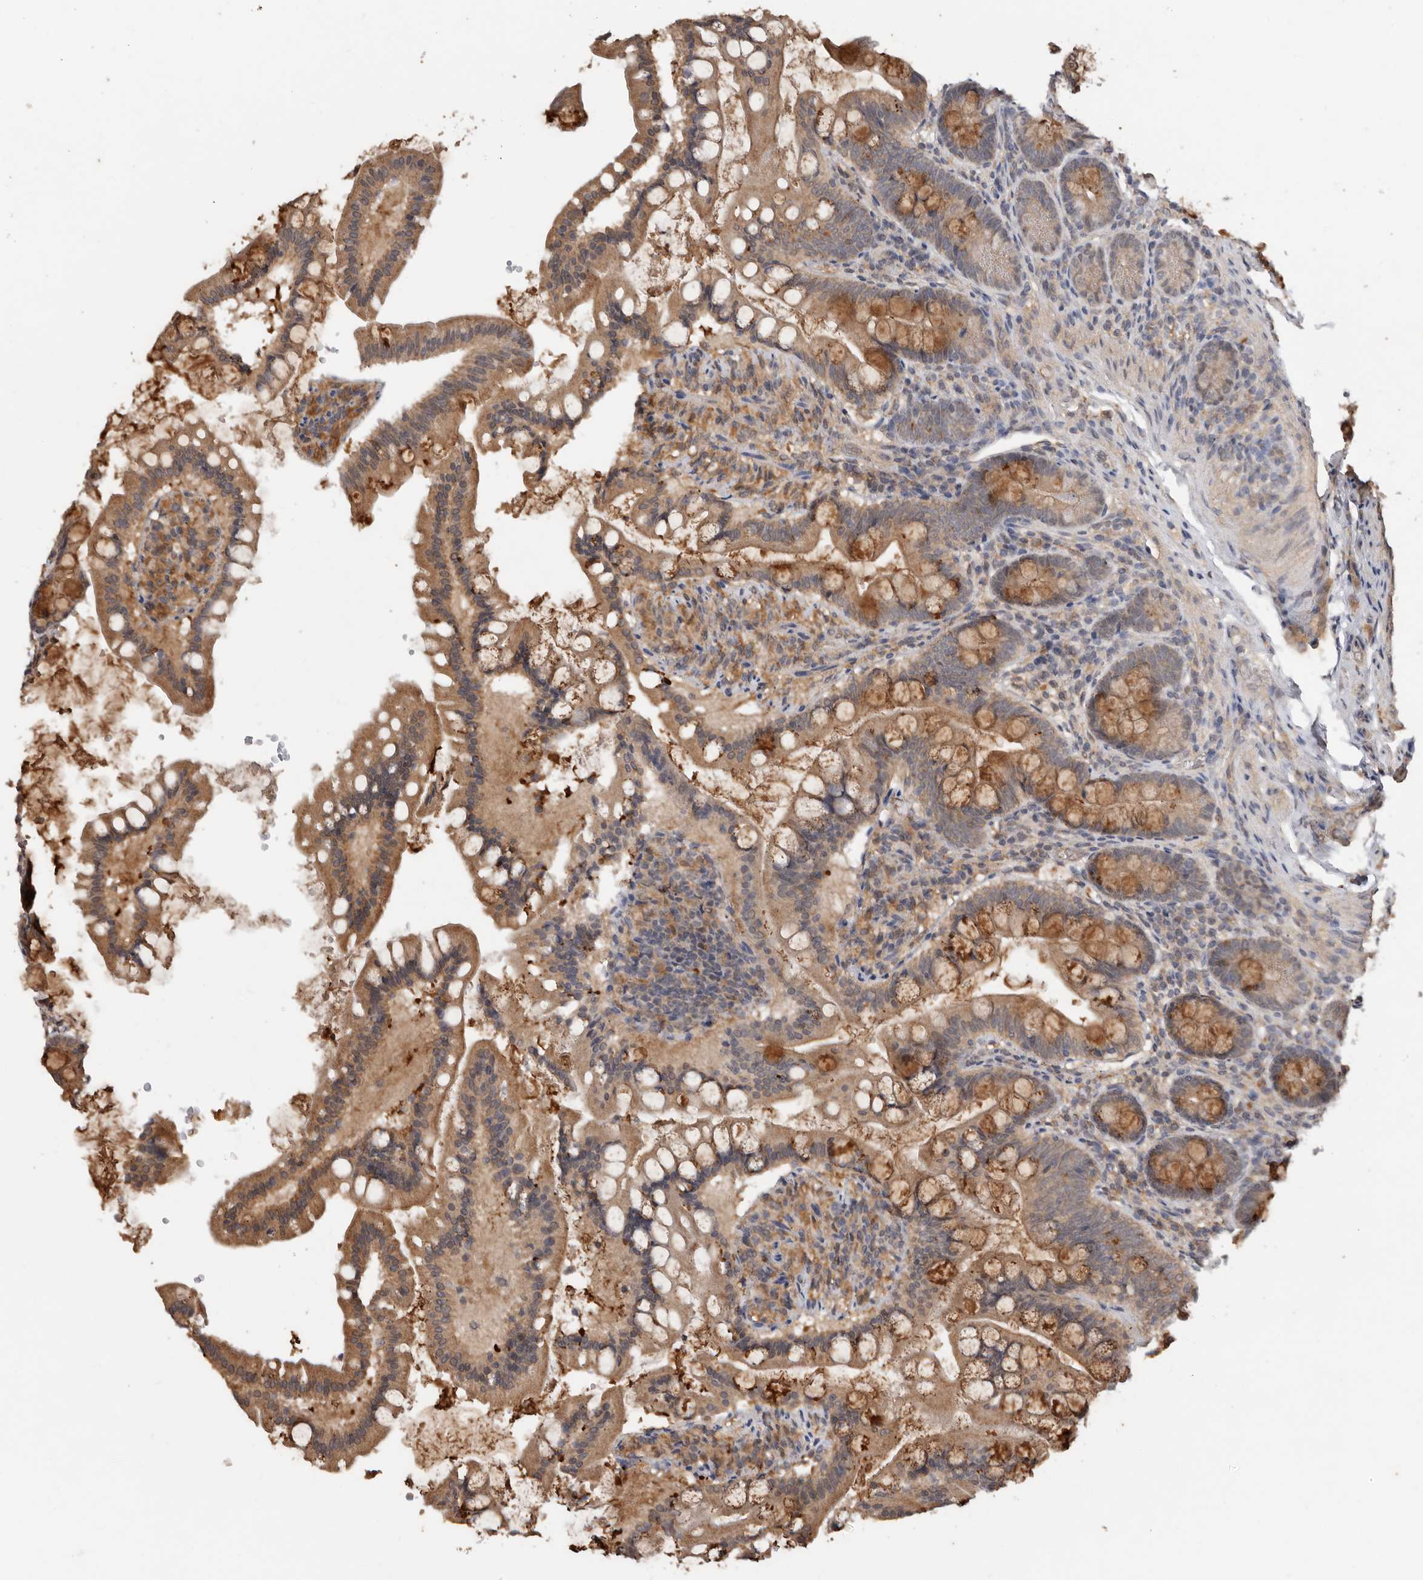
{"staining": {"intensity": "strong", "quantity": ">75%", "location": "cytoplasmic/membranous"}, "tissue": "small intestine", "cell_type": "Glandular cells", "image_type": "normal", "snomed": [{"axis": "morphology", "description": "Normal tissue, NOS"}, {"axis": "topography", "description": "Small intestine"}], "caption": "The micrograph demonstrates immunohistochemical staining of unremarkable small intestine. There is strong cytoplasmic/membranous positivity is identified in approximately >75% of glandular cells.", "gene": "RSPO2", "patient": {"sex": "male", "age": 7}}